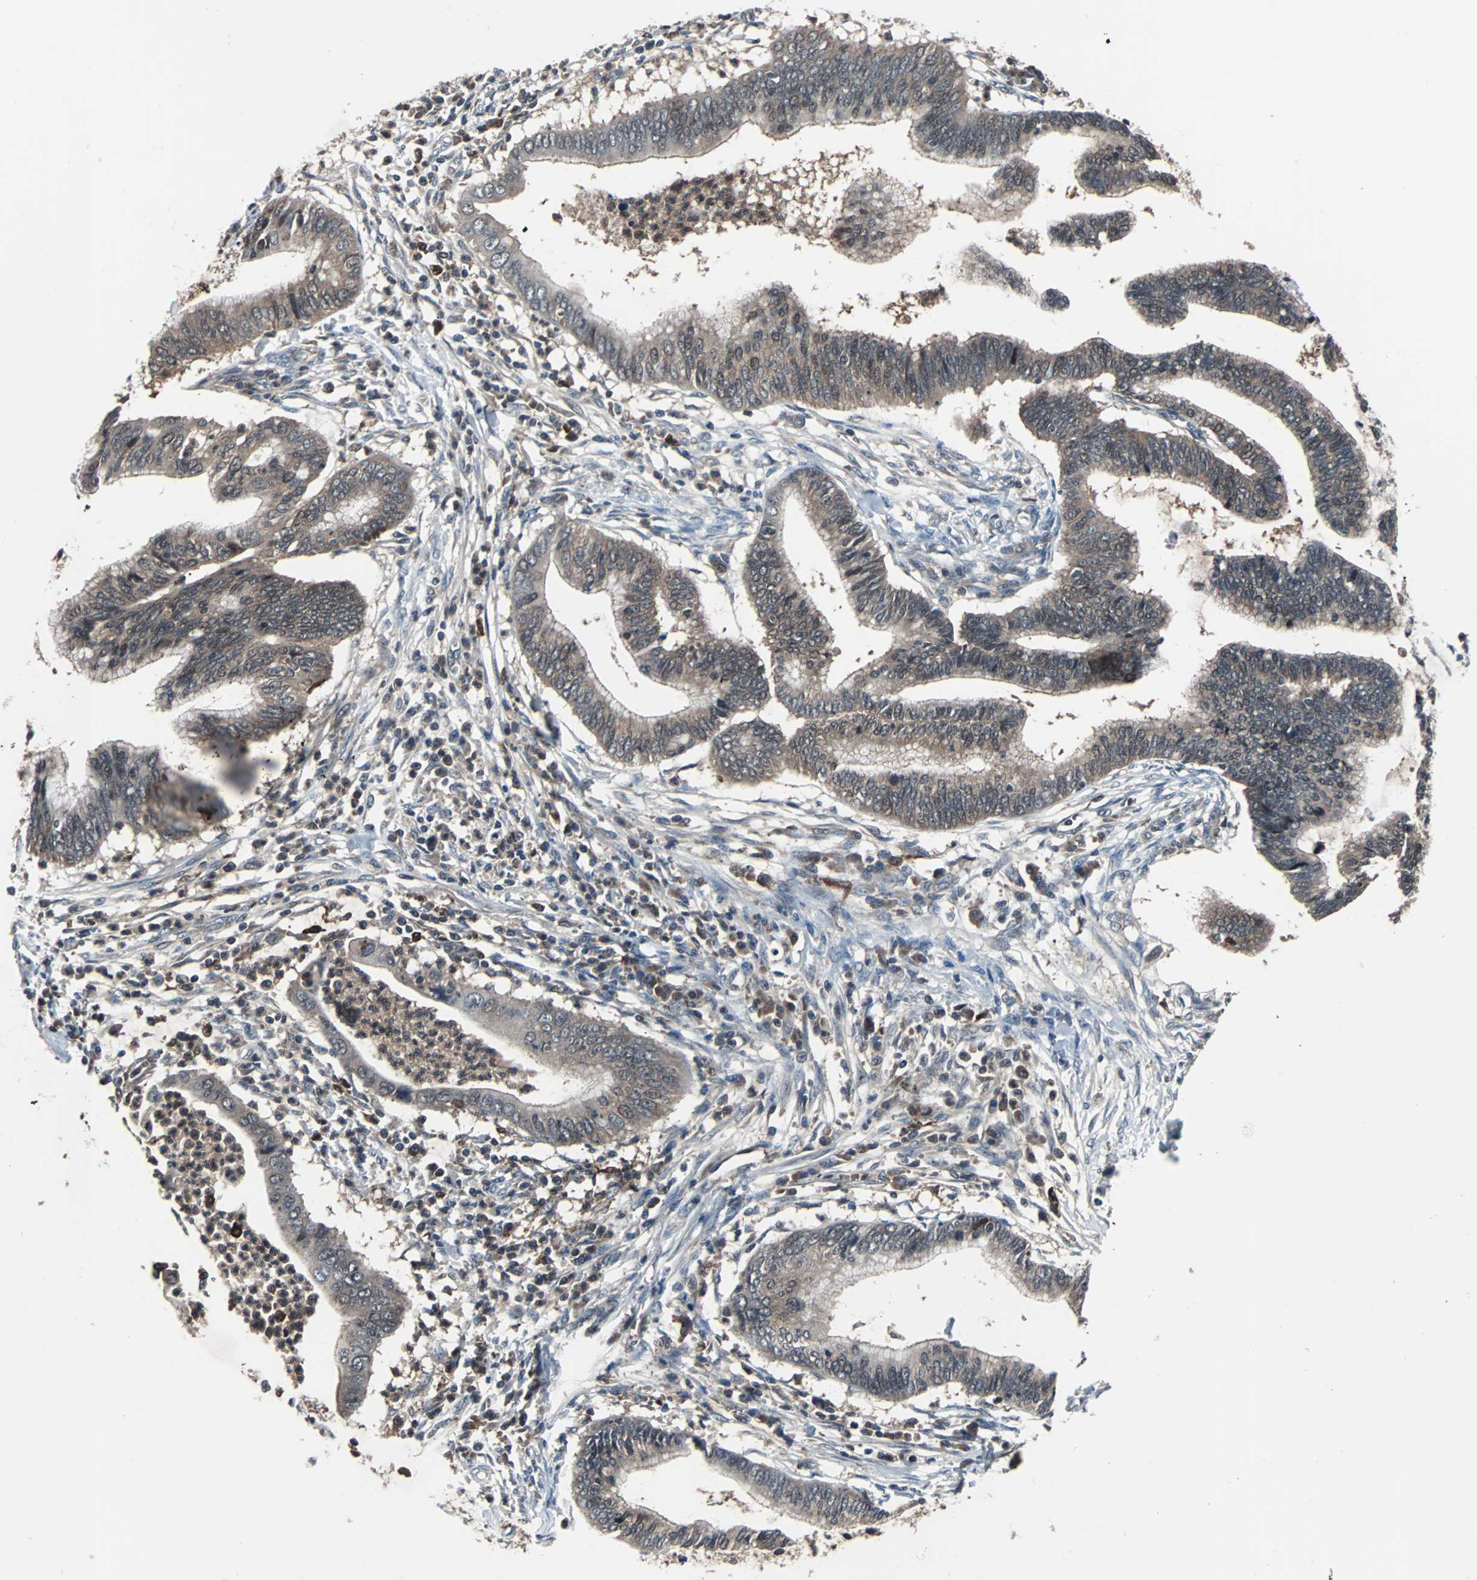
{"staining": {"intensity": "moderate", "quantity": ">75%", "location": "cytoplasmic/membranous"}, "tissue": "cervical cancer", "cell_type": "Tumor cells", "image_type": "cancer", "snomed": [{"axis": "morphology", "description": "Adenocarcinoma, NOS"}, {"axis": "topography", "description": "Cervix"}], "caption": "The photomicrograph reveals a brown stain indicating the presence of a protein in the cytoplasmic/membranous of tumor cells in adenocarcinoma (cervical). Nuclei are stained in blue.", "gene": "PAK1", "patient": {"sex": "female", "age": 36}}